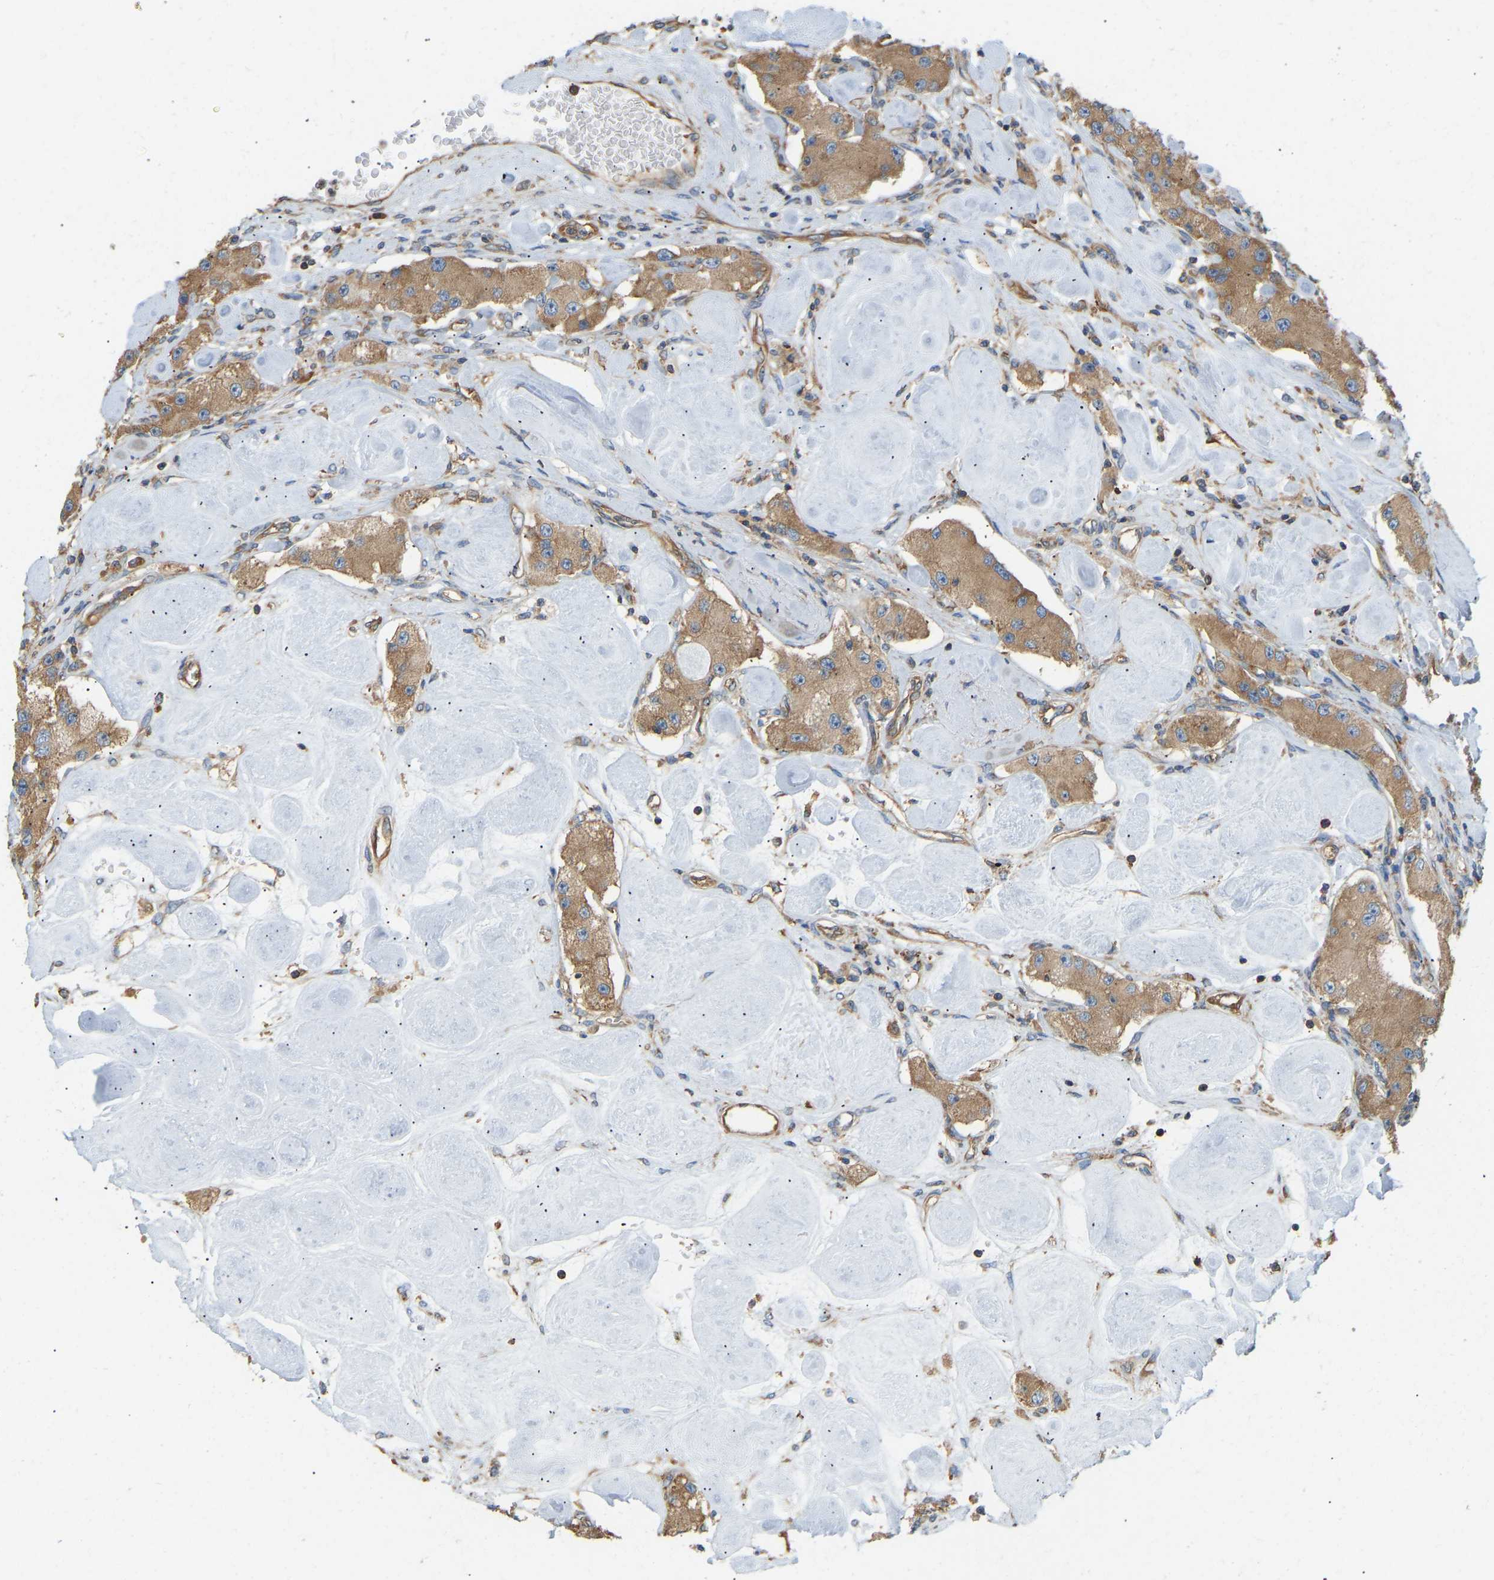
{"staining": {"intensity": "moderate", "quantity": ">75%", "location": "cytoplasmic/membranous"}, "tissue": "carcinoid", "cell_type": "Tumor cells", "image_type": "cancer", "snomed": [{"axis": "morphology", "description": "Carcinoid, malignant, NOS"}, {"axis": "topography", "description": "Pancreas"}], "caption": "Protein staining of carcinoid tissue displays moderate cytoplasmic/membranous expression in approximately >75% of tumor cells. The protein of interest is stained brown, and the nuclei are stained in blue (DAB (3,3'-diaminobenzidine) IHC with brightfield microscopy, high magnification).", "gene": "RPS6KB2", "patient": {"sex": "male", "age": 41}}